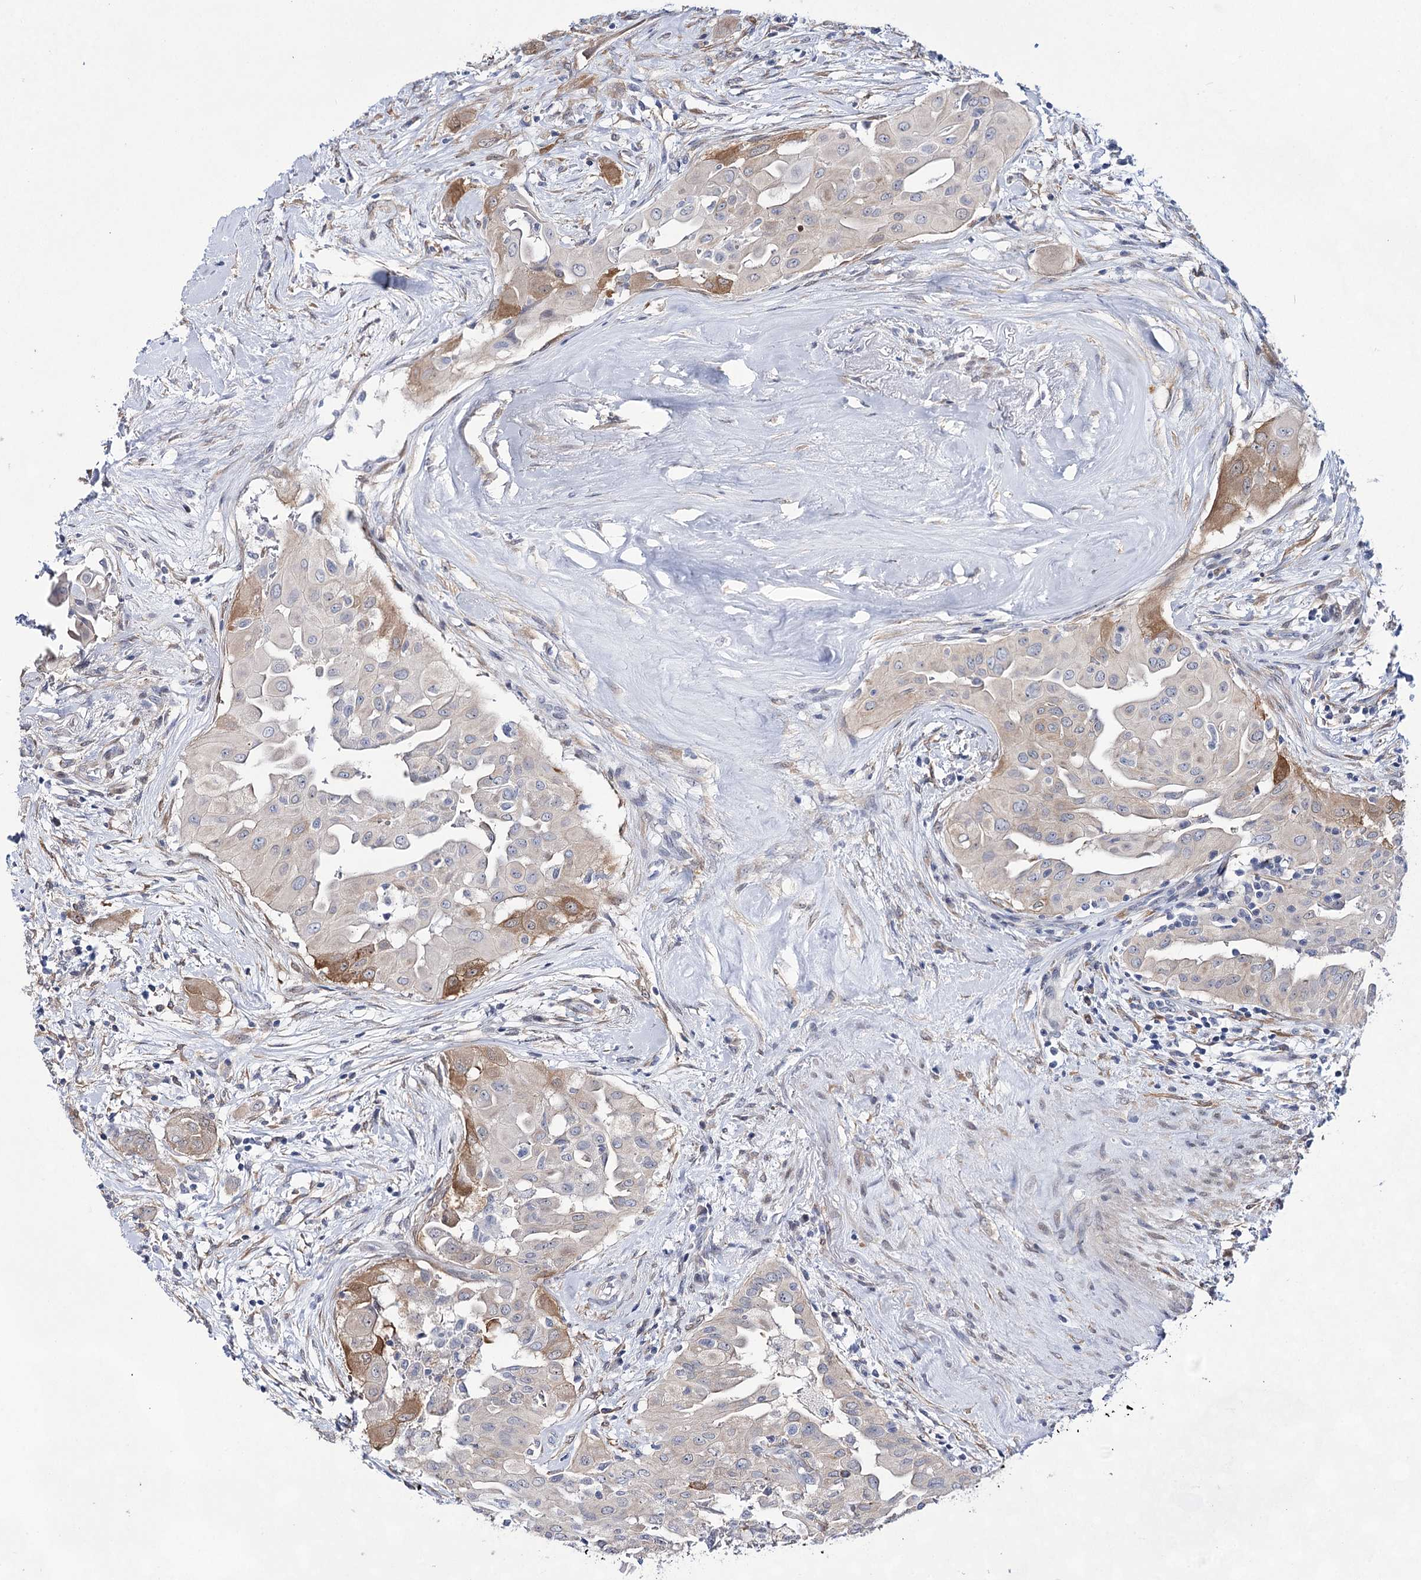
{"staining": {"intensity": "moderate", "quantity": "<25%", "location": "cytoplasmic/membranous"}, "tissue": "thyroid cancer", "cell_type": "Tumor cells", "image_type": "cancer", "snomed": [{"axis": "morphology", "description": "Papillary adenocarcinoma, NOS"}, {"axis": "topography", "description": "Thyroid gland"}], "caption": "Immunohistochemistry (IHC) staining of thyroid cancer, which reveals low levels of moderate cytoplasmic/membranous staining in approximately <25% of tumor cells indicating moderate cytoplasmic/membranous protein positivity. The staining was performed using DAB (3,3'-diaminobenzidine) (brown) for protein detection and nuclei were counterstained in hematoxylin (blue).", "gene": "UGDH", "patient": {"sex": "female", "age": 59}}